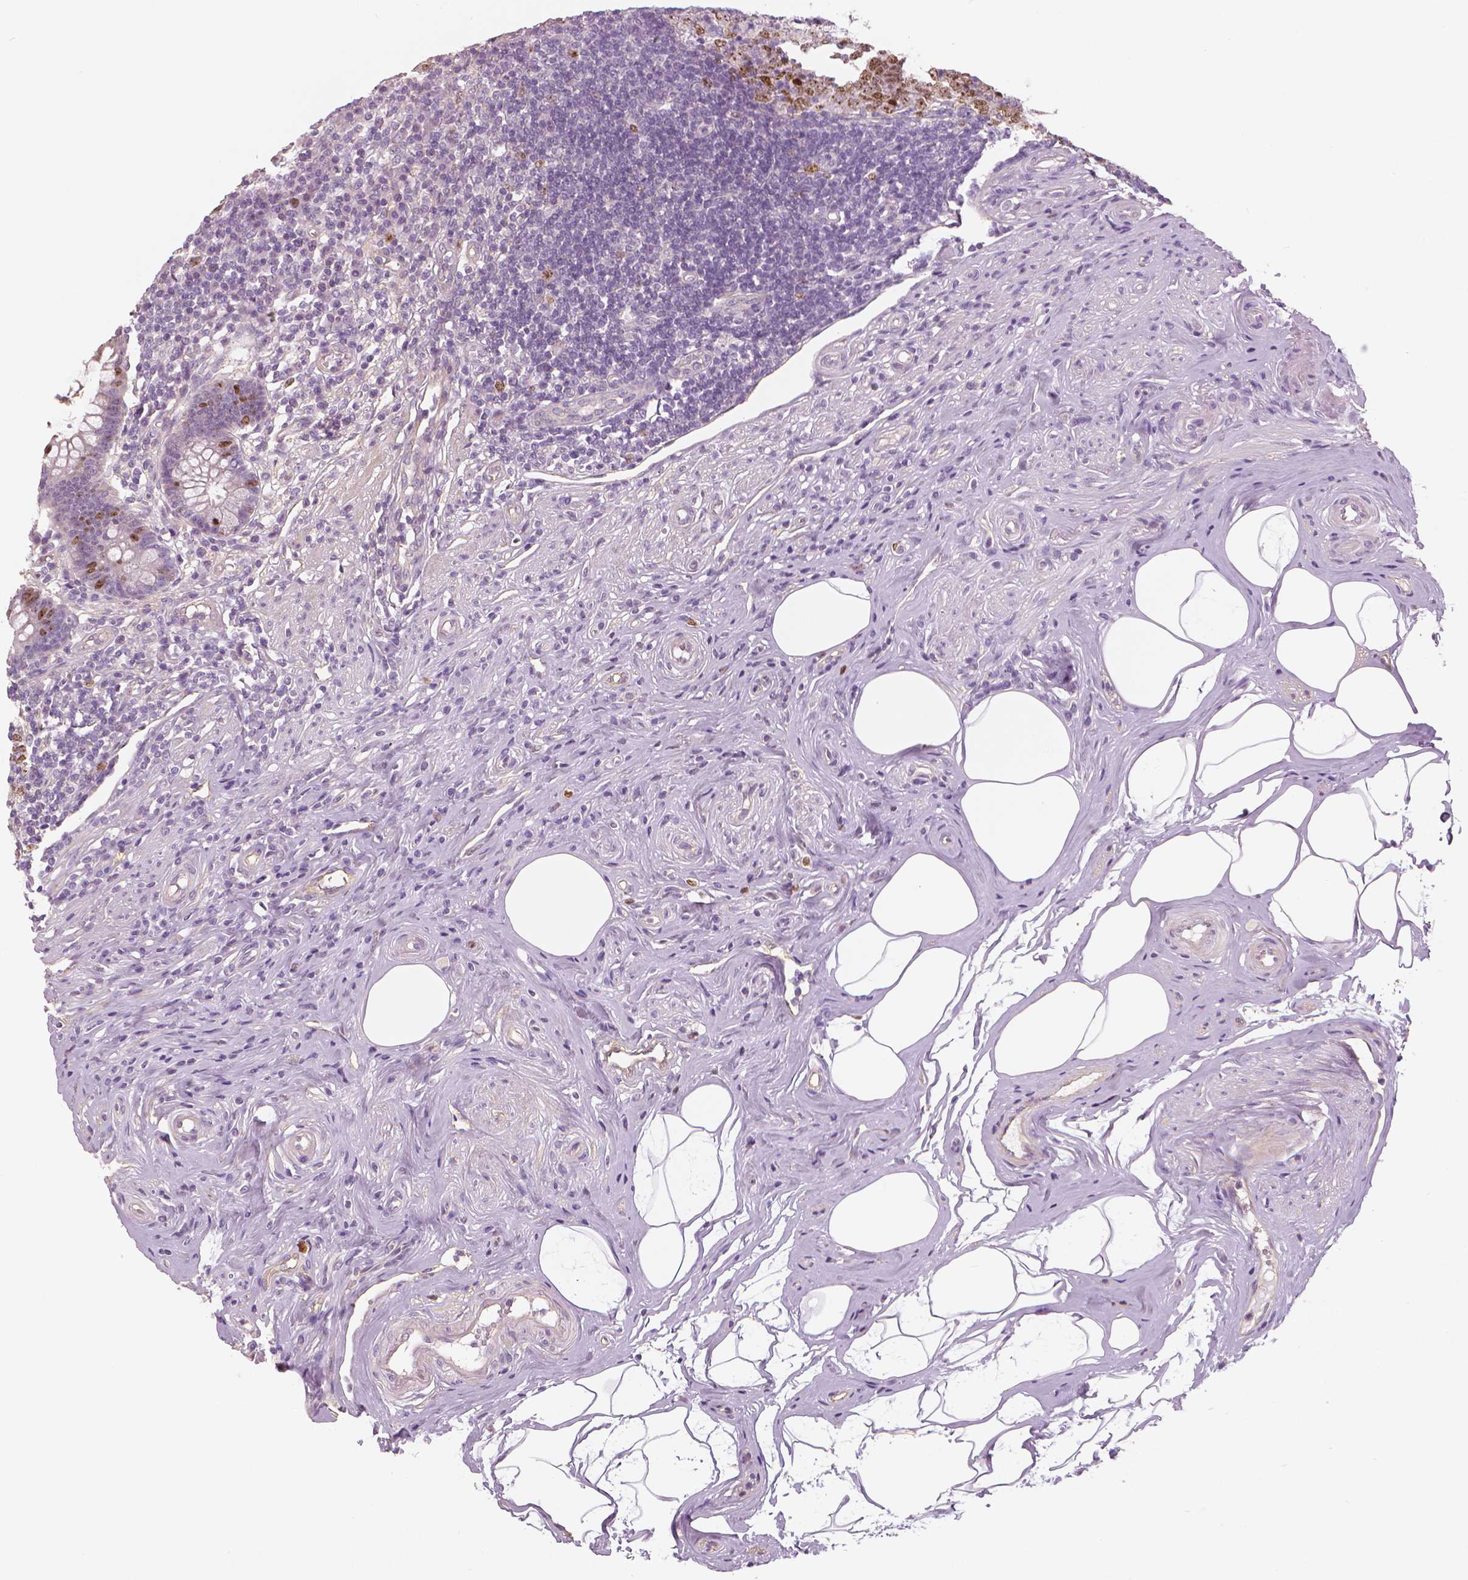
{"staining": {"intensity": "moderate", "quantity": "25%-75%", "location": "nuclear"}, "tissue": "appendix", "cell_type": "Glandular cells", "image_type": "normal", "snomed": [{"axis": "morphology", "description": "Normal tissue, NOS"}, {"axis": "topography", "description": "Appendix"}], "caption": "The micrograph demonstrates a brown stain indicating the presence of a protein in the nuclear of glandular cells in appendix. (Brightfield microscopy of DAB IHC at high magnification).", "gene": "MKI67", "patient": {"sex": "female", "age": 56}}